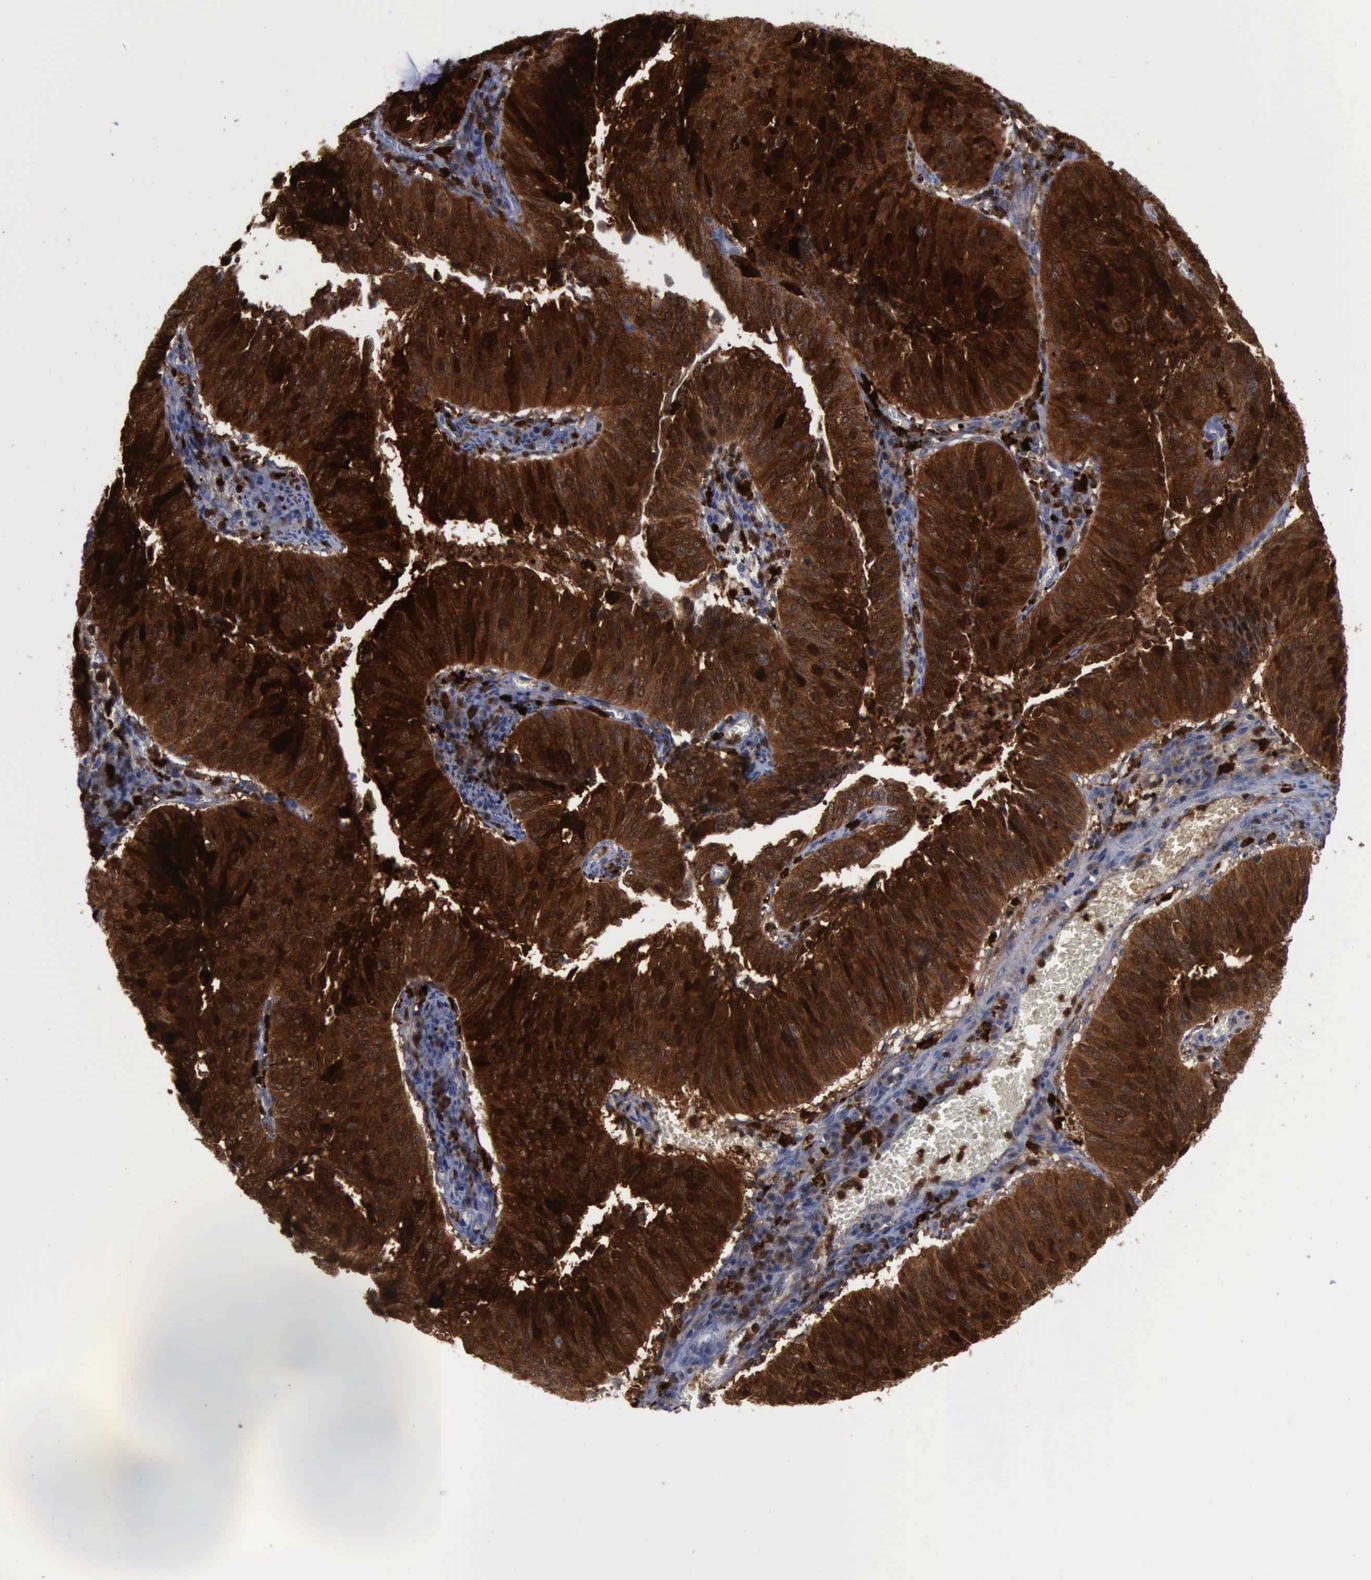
{"staining": {"intensity": "strong", "quantity": ">75%", "location": "cytoplasmic/membranous"}, "tissue": "cervical cancer", "cell_type": "Tumor cells", "image_type": "cancer", "snomed": [{"axis": "morphology", "description": "Squamous cell carcinoma, NOS"}, {"axis": "topography", "description": "Cervix"}], "caption": "An immunohistochemistry (IHC) histopathology image of neoplastic tissue is shown. Protein staining in brown highlights strong cytoplasmic/membranous positivity in squamous cell carcinoma (cervical) within tumor cells.", "gene": "CSTA", "patient": {"sex": "female", "age": 39}}